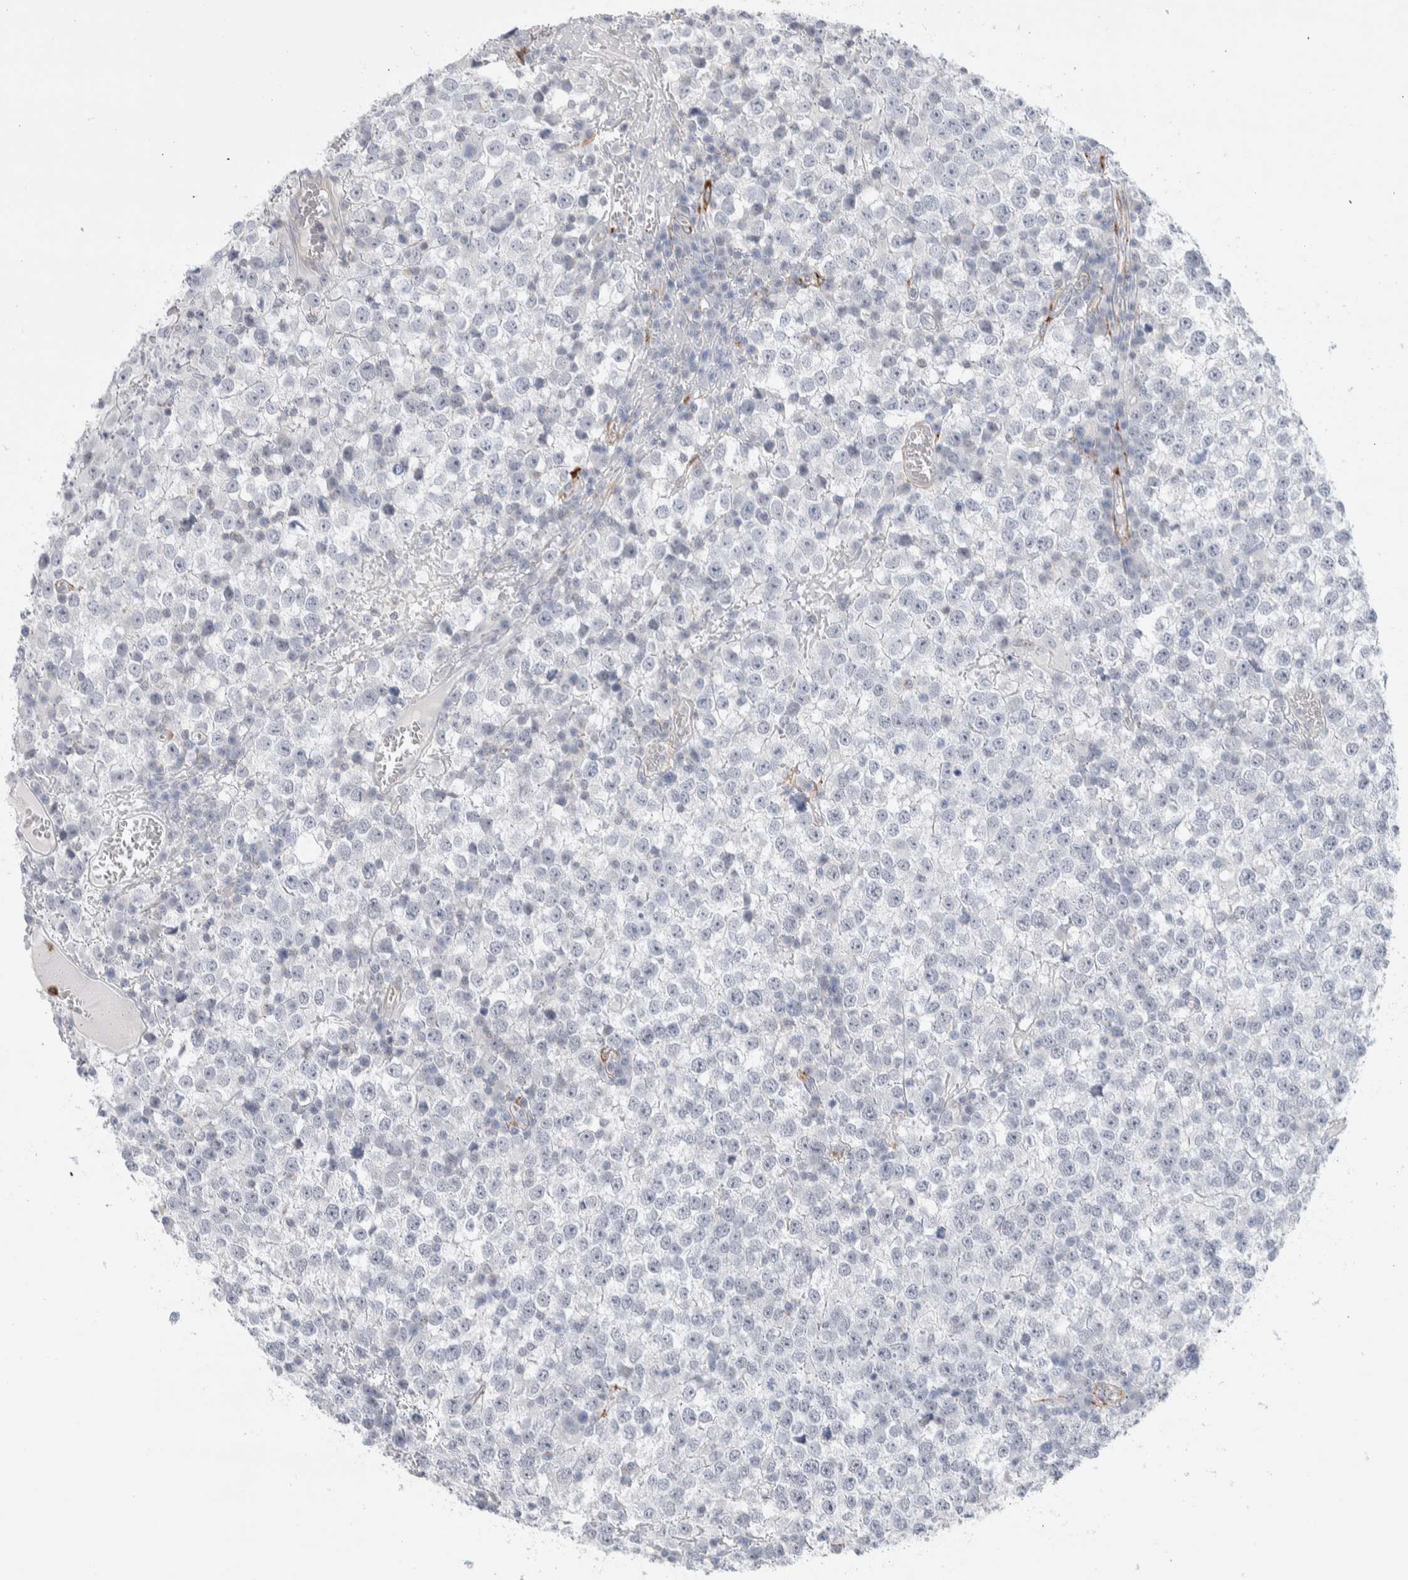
{"staining": {"intensity": "negative", "quantity": "none", "location": "none"}, "tissue": "testis cancer", "cell_type": "Tumor cells", "image_type": "cancer", "snomed": [{"axis": "morphology", "description": "Seminoma, NOS"}, {"axis": "topography", "description": "Testis"}], "caption": "Tumor cells show no significant protein positivity in testis cancer.", "gene": "SEPTIN4", "patient": {"sex": "male", "age": 65}}